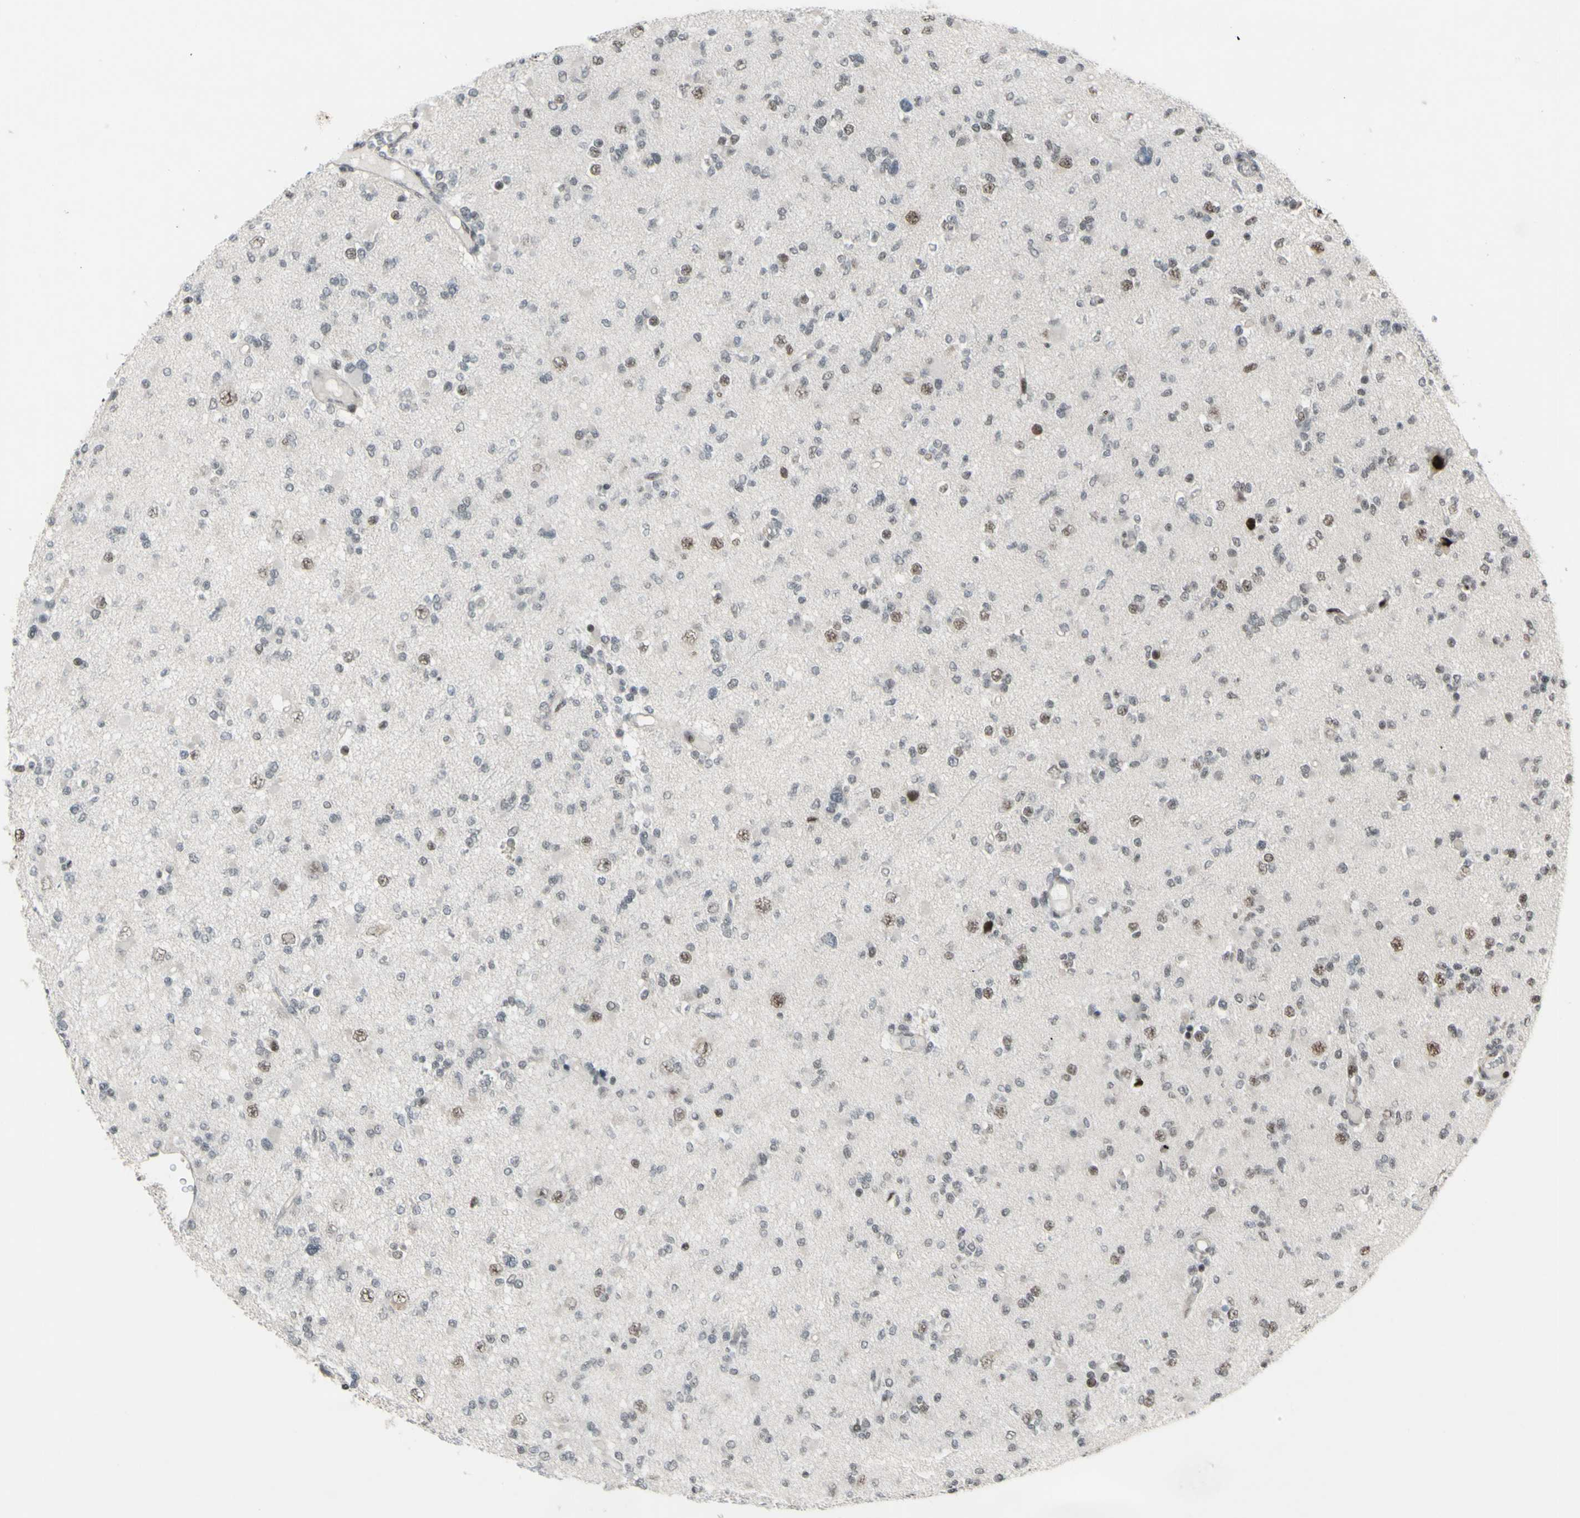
{"staining": {"intensity": "moderate", "quantity": "25%-75%", "location": "nuclear"}, "tissue": "glioma", "cell_type": "Tumor cells", "image_type": "cancer", "snomed": [{"axis": "morphology", "description": "Glioma, malignant, Low grade"}, {"axis": "topography", "description": "Brain"}], "caption": "The immunohistochemical stain shows moderate nuclear staining in tumor cells of glioma tissue.", "gene": "SUPT6H", "patient": {"sex": "female", "age": 22}}